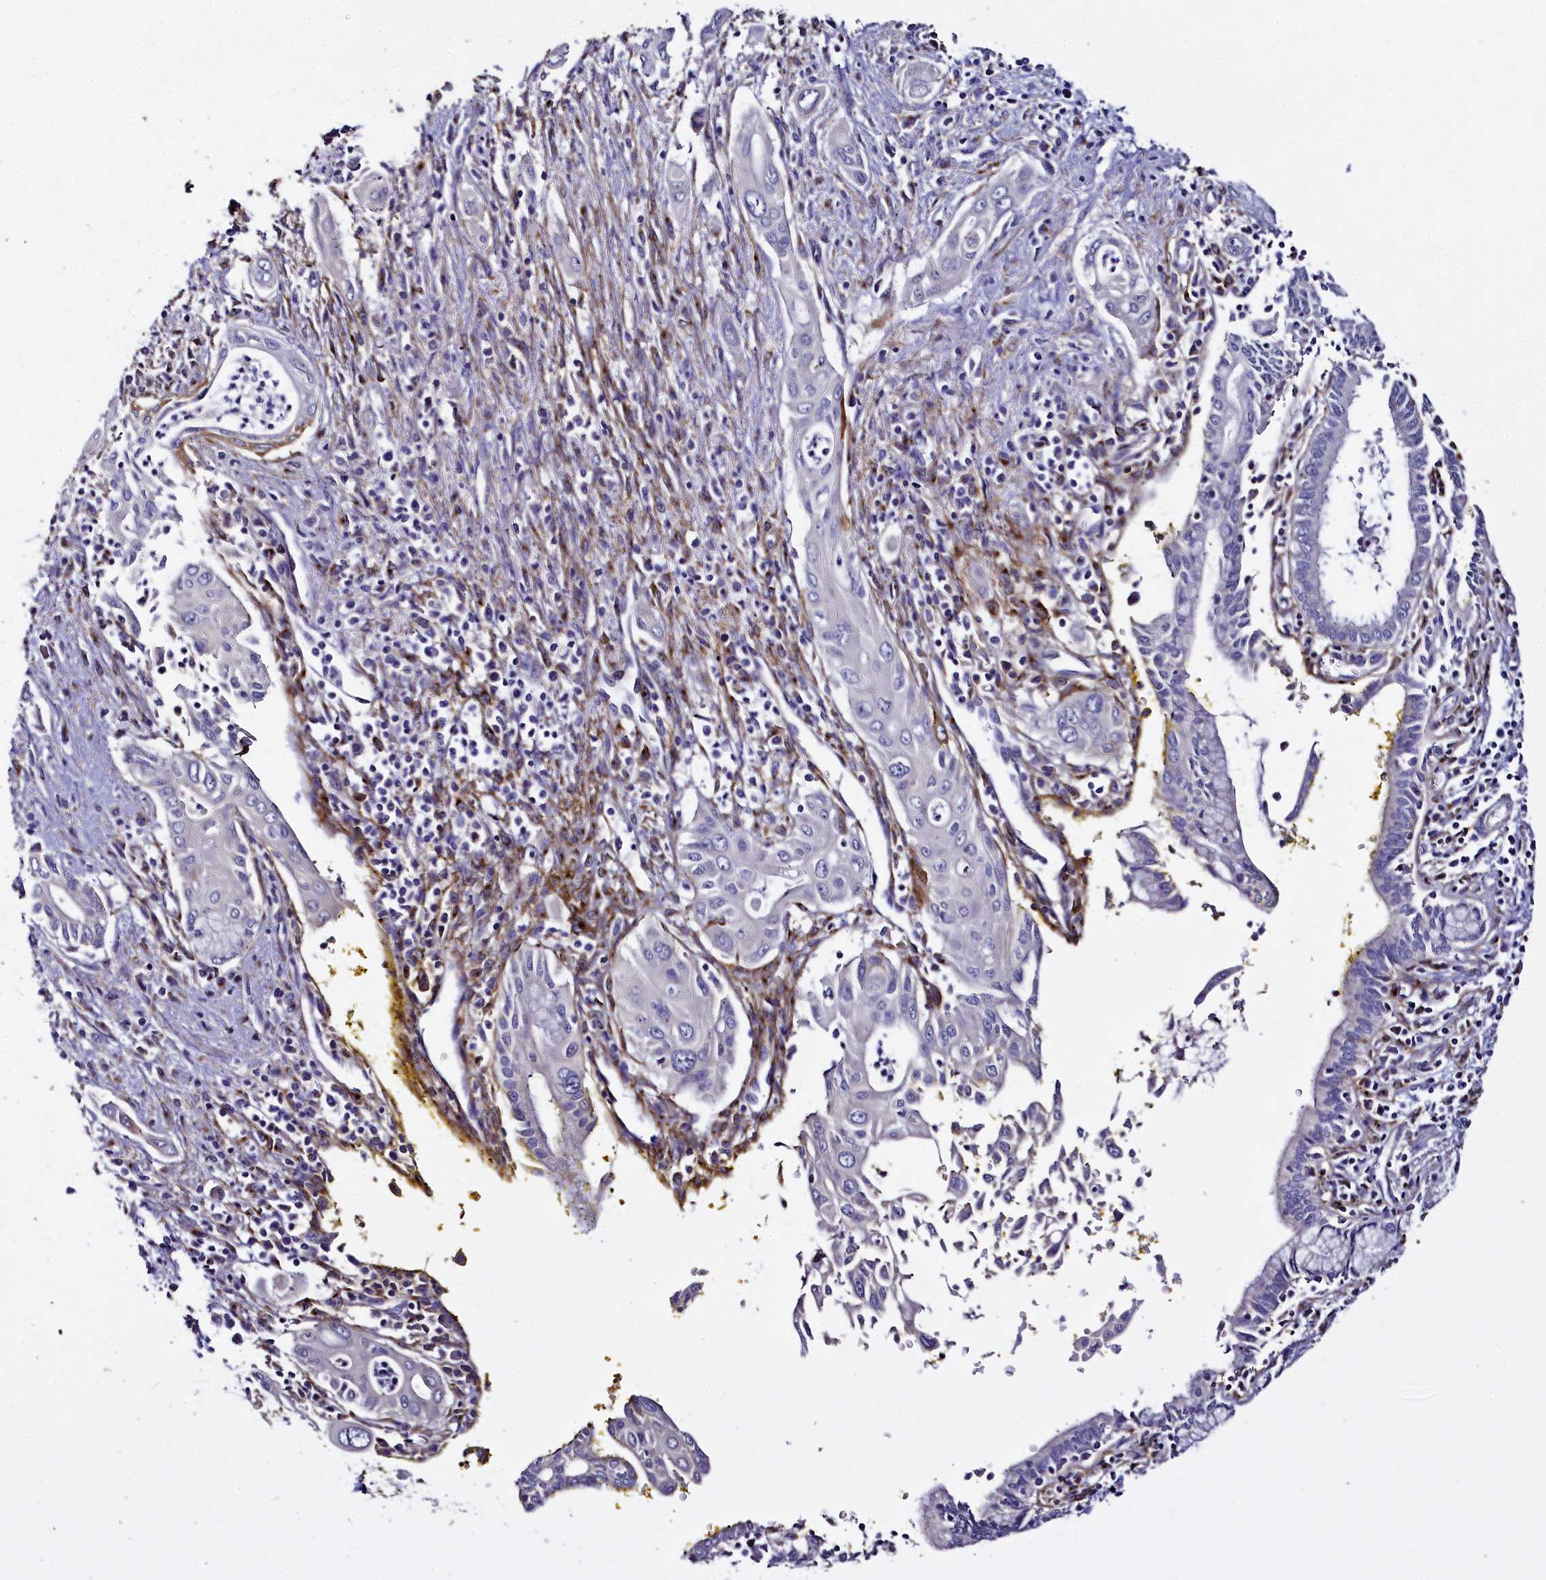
{"staining": {"intensity": "negative", "quantity": "none", "location": "none"}, "tissue": "pancreatic cancer", "cell_type": "Tumor cells", "image_type": "cancer", "snomed": [{"axis": "morphology", "description": "Adenocarcinoma, NOS"}, {"axis": "topography", "description": "Pancreas"}], "caption": "The photomicrograph displays no significant positivity in tumor cells of pancreatic cancer. Brightfield microscopy of IHC stained with DAB (3,3'-diaminobenzidine) (brown) and hematoxylin (blue), captured at high magnification.", "gene": "MRC2", "patient": {"sex": "male", "age": 58}}